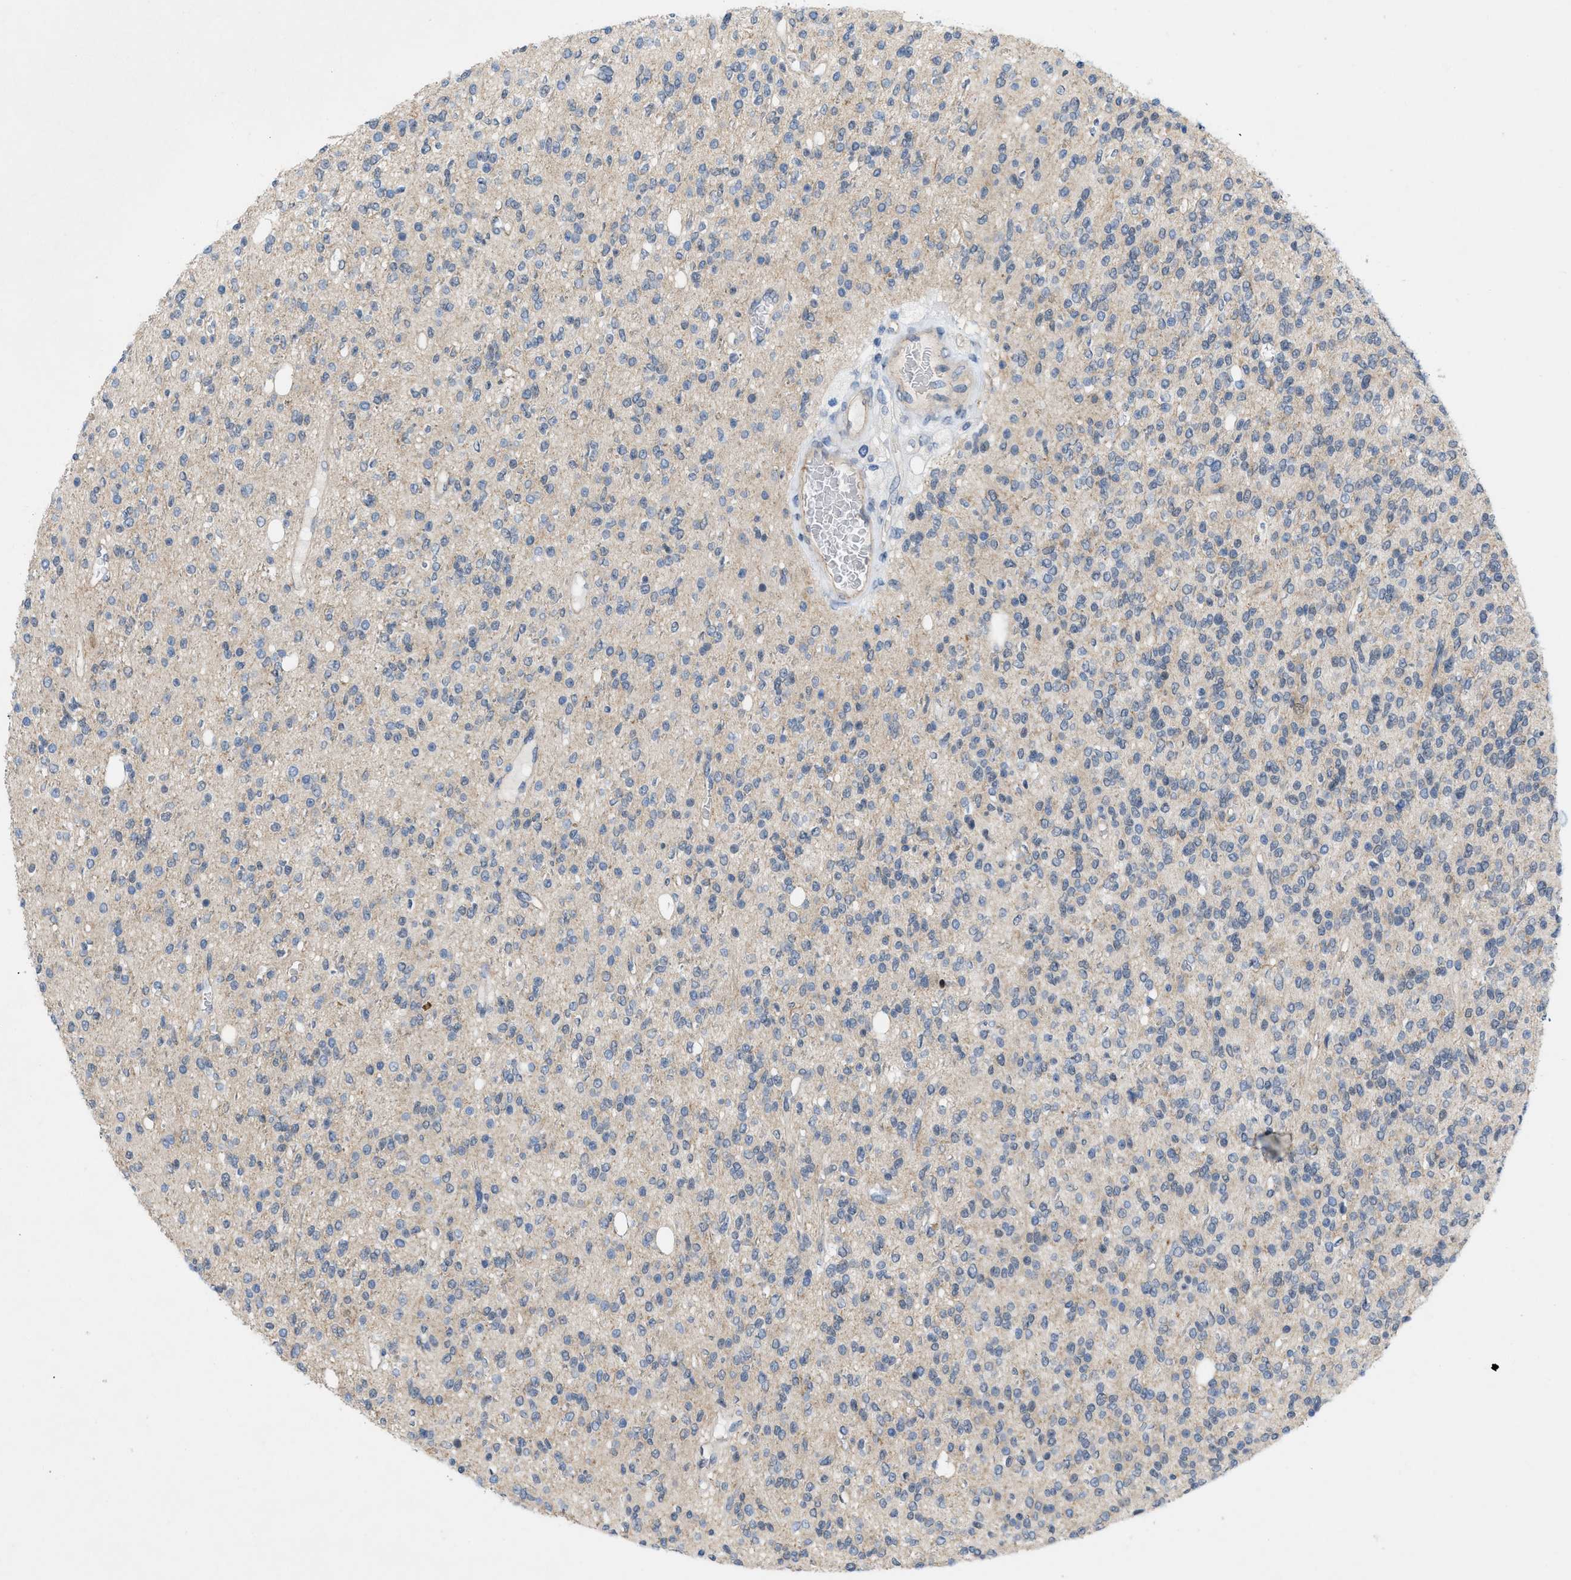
{"staining": {"intensity": "negative", "quantity": "none", "location": "none"}, "tissue": "glioma", "cell_type": "Tumor cells", "image_type": "cancer", "snomed": [{"axis": "morphology", "description": "Glioma, malignant, High grade"}, {"axis": "topography", "description": "Brain"}], "caption": "An IHC micrograph of glioma is shown. There is no staining in tumor cells of glioma.", "gene": "NDEL1", "patient": {"sex": "male", "age": 34}}